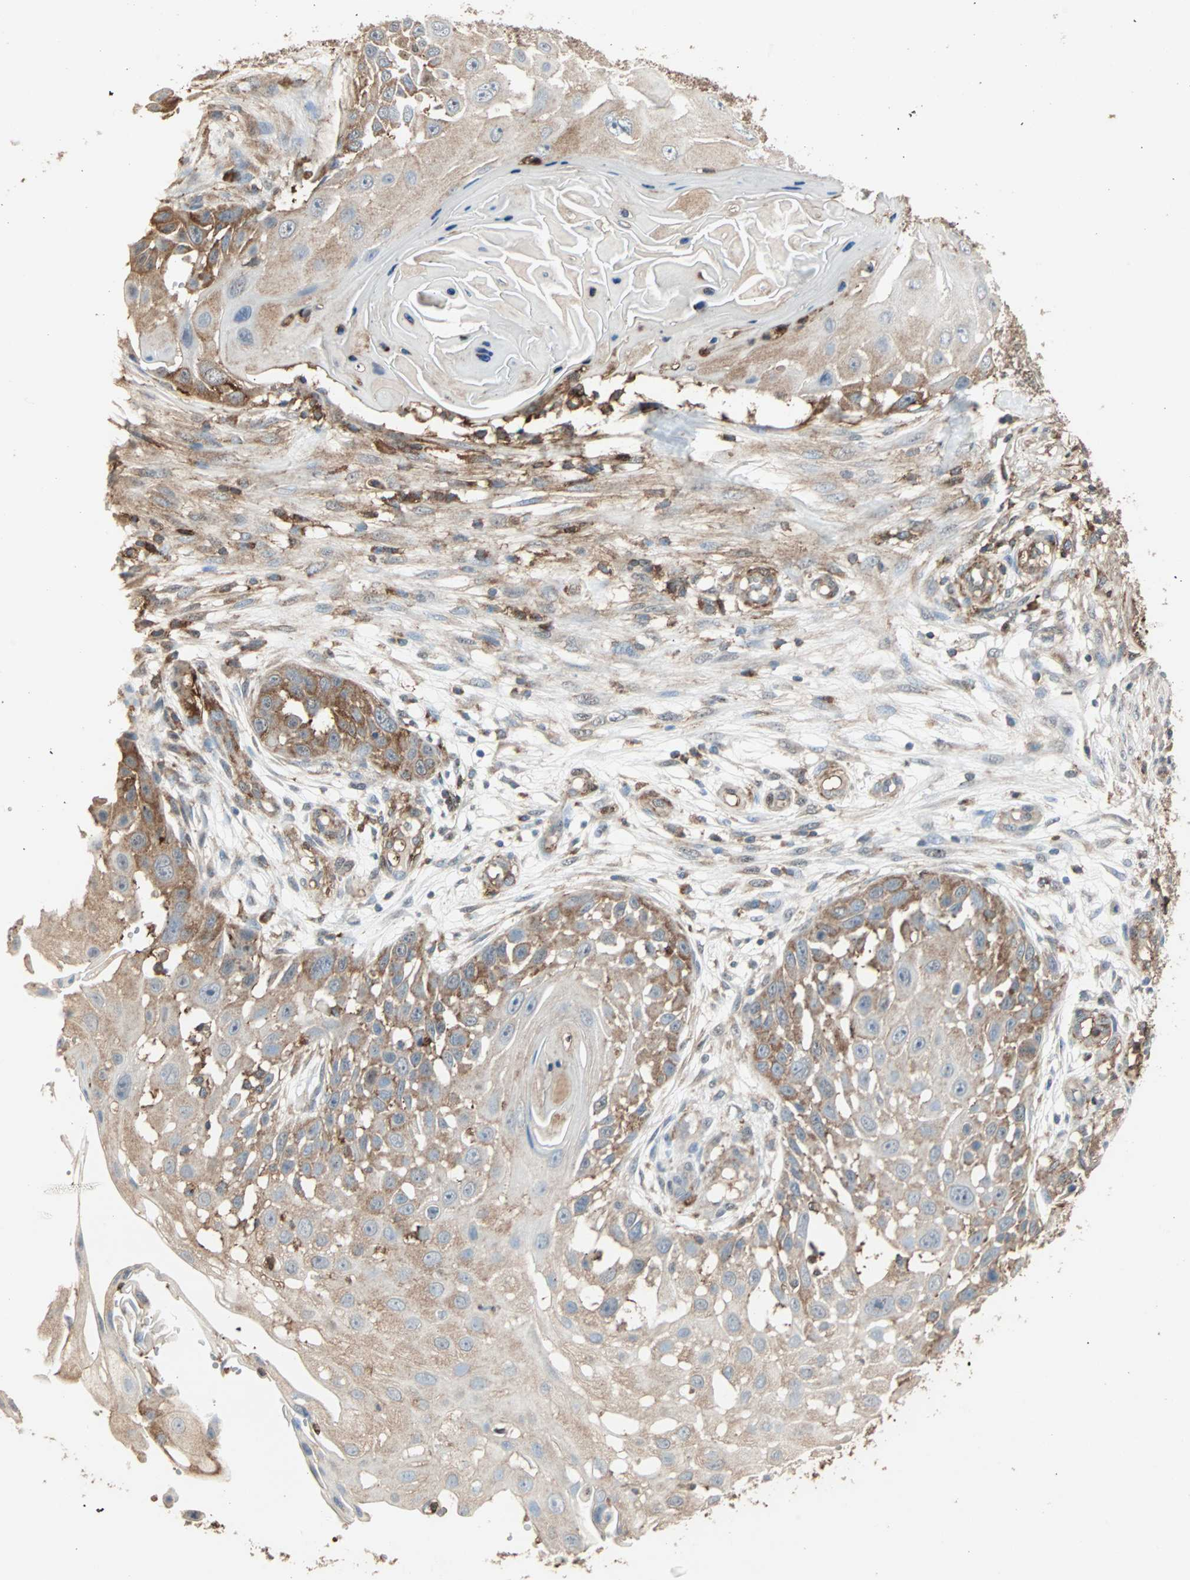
{"staining": {"intensity": "moderate", "quantity": ">75%", "location": "cytoplasmic/membranous"}, "tissue": "skin cancer", "cell_type": "Tumor cells", "image_type": "cancer", "snomed": [{"axis": "morphology", "description": "Squamous cell carcinoma, NOS"}, {"axis": "topography", "description": "Skin"}], "caption": "Tumor cells show medium levels of moderate cytoplasmic/membranous staining in about >75% of cells in human squamous cell carcinoma (skin).", "gene": "MMP3", "patient": {"sex": "female", "age": 44}}